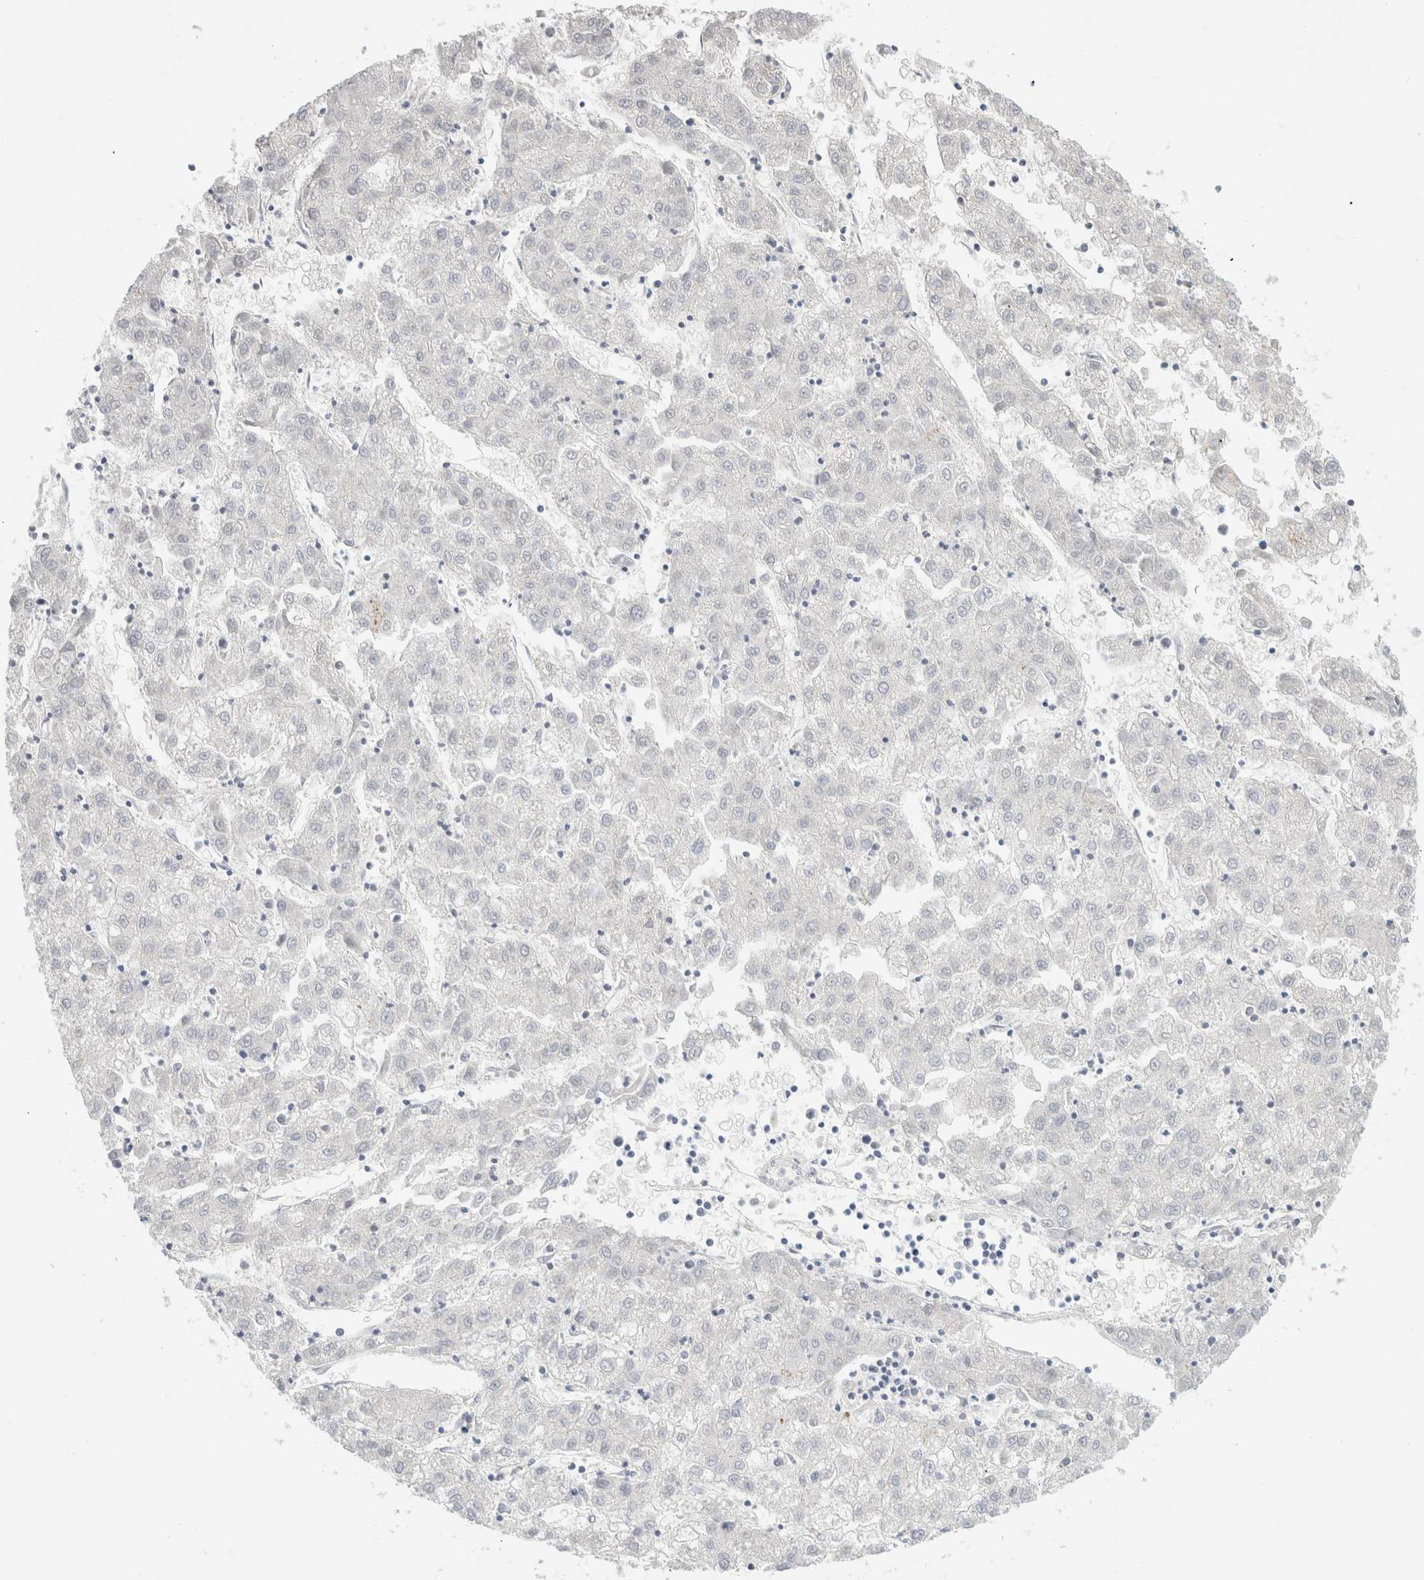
{"staining": {"intensity": "negative", "quantity": "none", "location": "none"}, "tissue": "liver cancer", "cell_type": "Tumor cells", "image_type": "cancer", "snomed": [{"axis": "morphology", "description": "Carcinoma, Hepatocellular, NOS"}, {"axis": "topography", "description": "Liver"}], "caption": "Tumor cells show no significant protein positivity in hepatocellular carcinoma (liver). Brightfield microscopy of immunohistochemistry stained with DAB (3,3'-diaminobenzidine) (brown) and hematoxylin (blue), captured at high magnification.", "gene": "GATAD2A", "patient": {"sex": "male", "age": 72}}